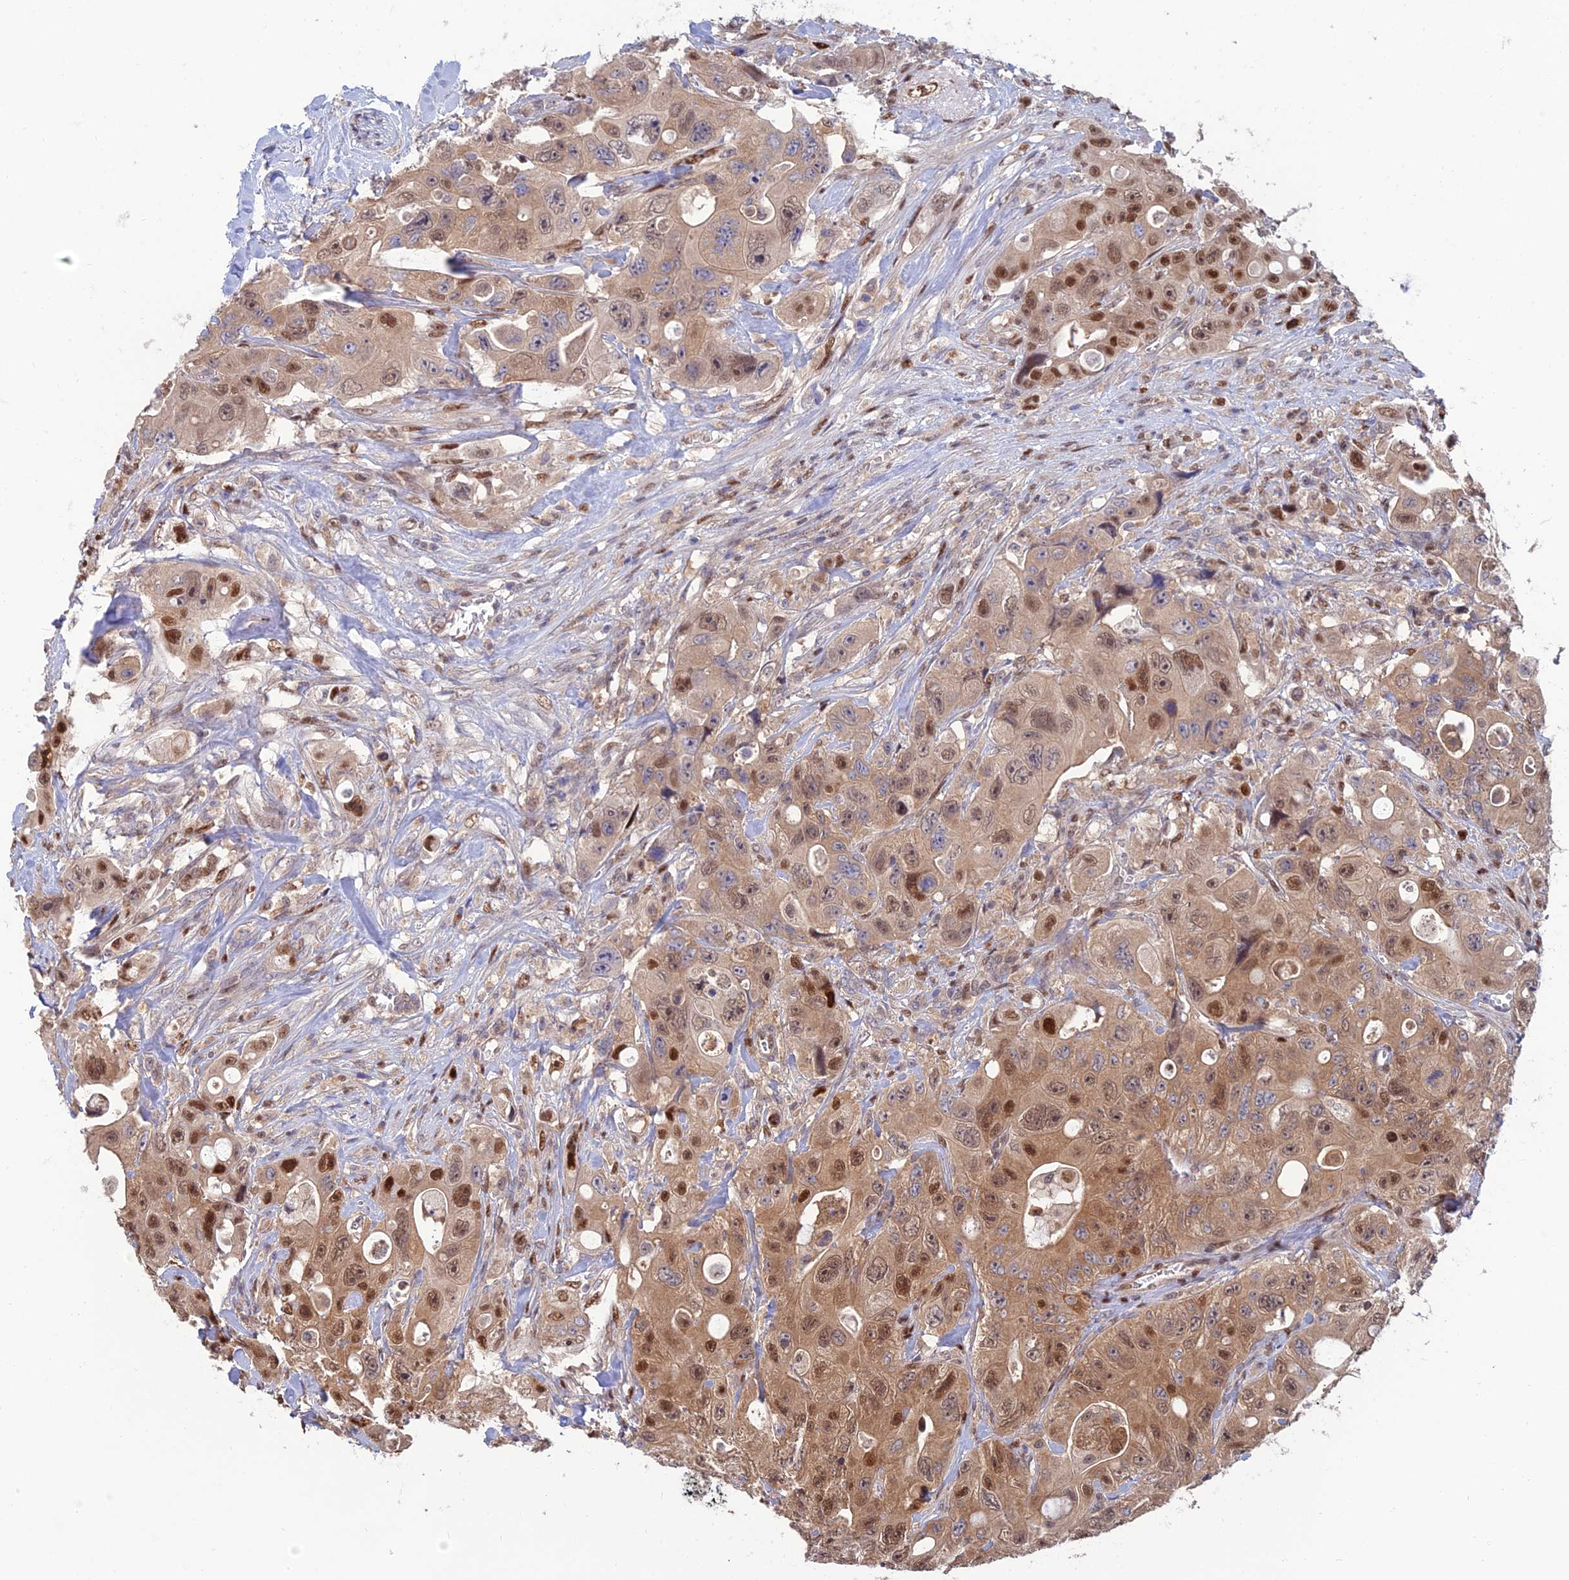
{"staining": {"intensity": "moderate", "quantity": ">75%", "location": "cytoplasmic/membranous,nuclear"}, "tissue": "colorectal cancer", "cell_type": "Tumor cells", "image_type": "cancer", "snomed": [{"axis": "morphology", "description": "Adenocarcinoma, NOS"}, {"axis": "topography", "description": "Colon"}], "caption": "DAB immunohistochemical staining of colorectal cancer (adenocarcinoma) reveals moderate cytoplasmic/membranous and nuclear protein expression in approximately >75% of tumor cells.", "gene": "DNPEP", "patient": {"sex": "female", "age": 46}}